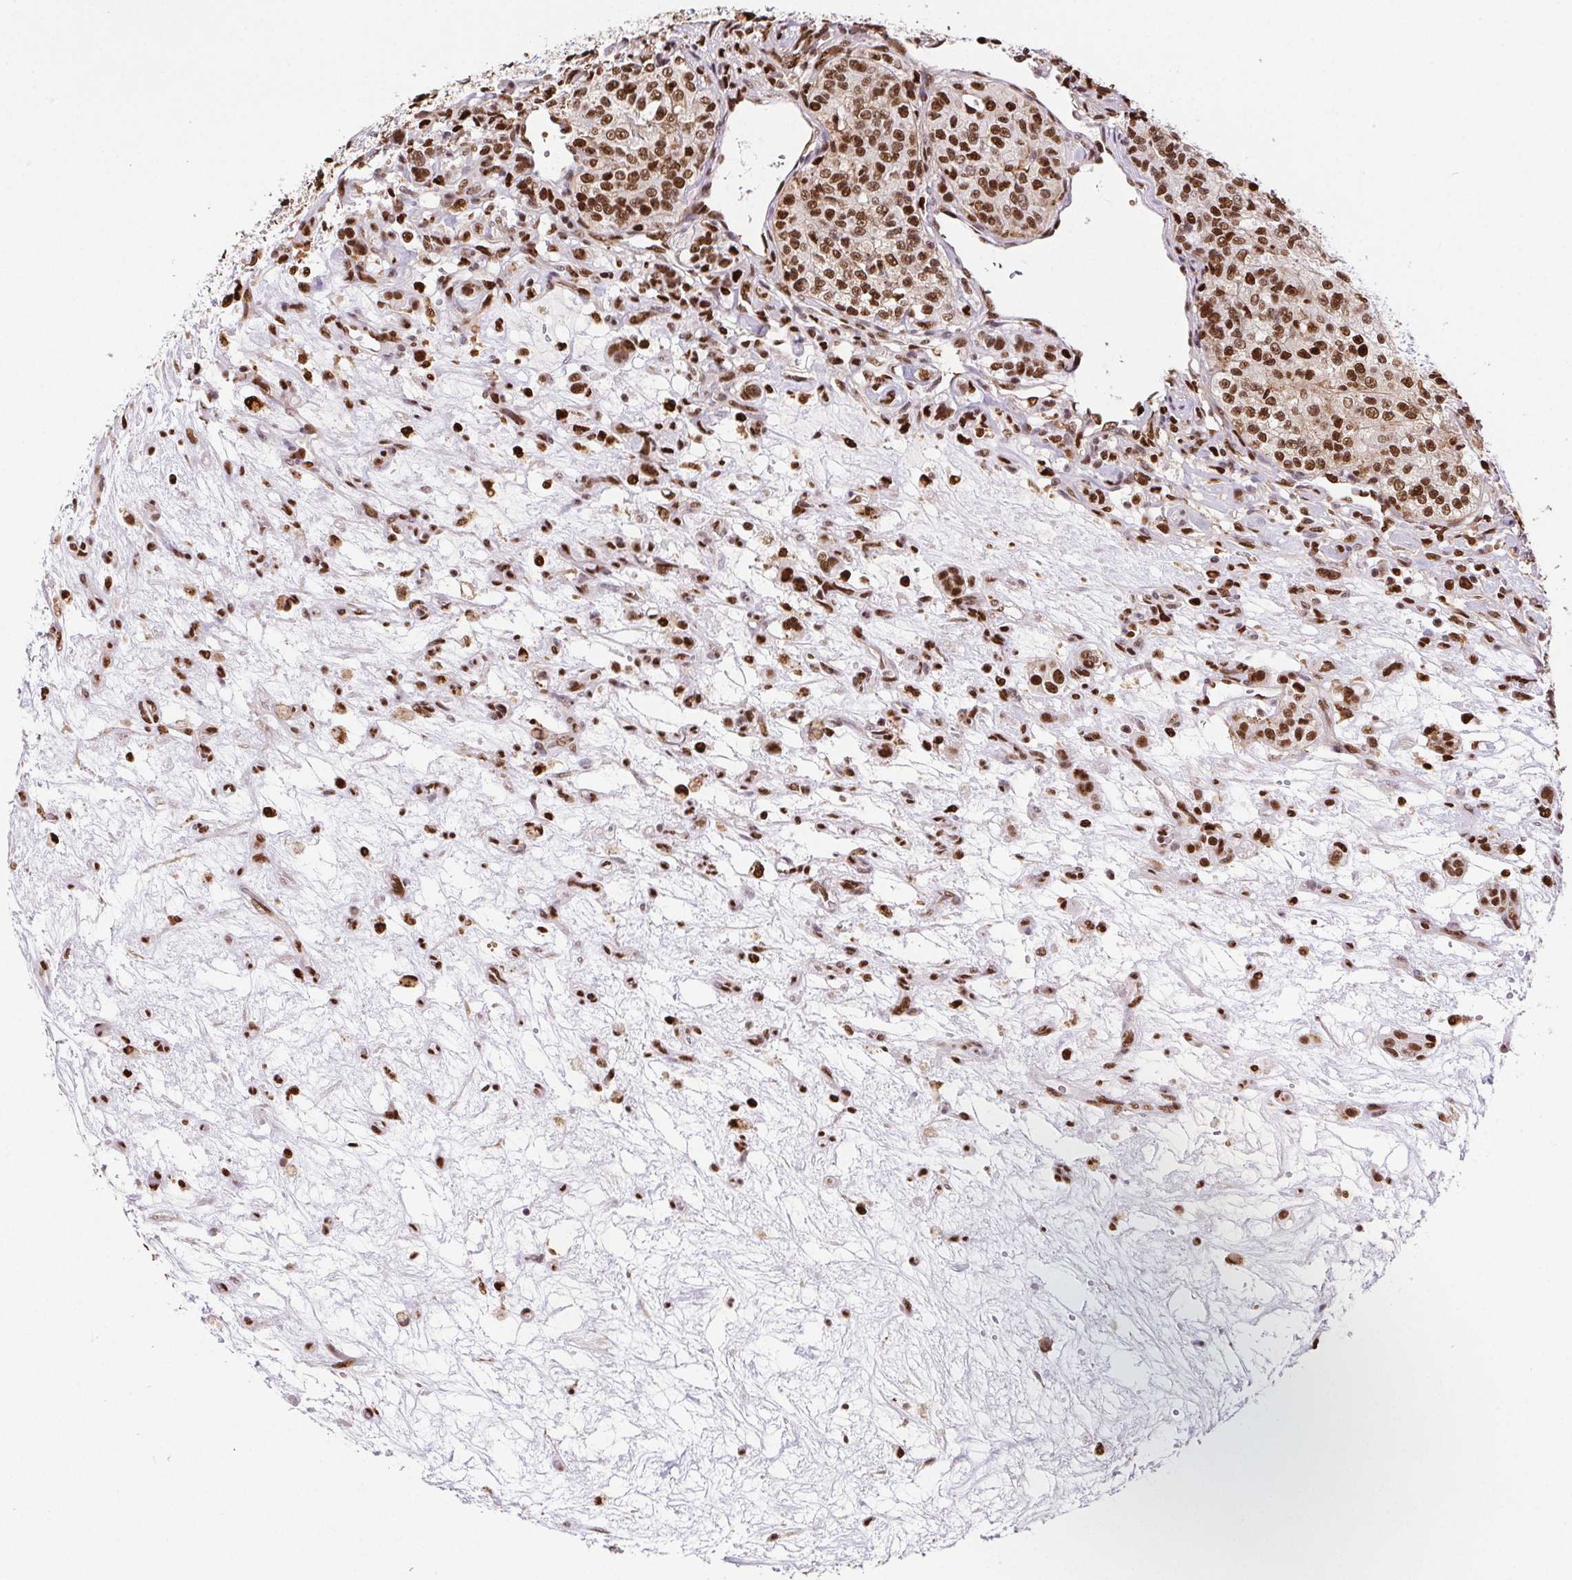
{"staining": {"intensity": "strong", "quantity": ">75%", "location": "nuclear"}, "tissue": "renal cancer", "cell_type": "Tumor cells", "image_type": "cancer", "snomed": [{"axis": "morphology", "description": "Adenocarcinoma, NOS"}, {"axis": "topography", "description": "Kidney"}], "caption": "Renal cancer (adenocarcinoma) stained with a protein marker shows strong staining in tumor cells.", "gene": "SET", "patient": {"sex": "female", "age": 63}}